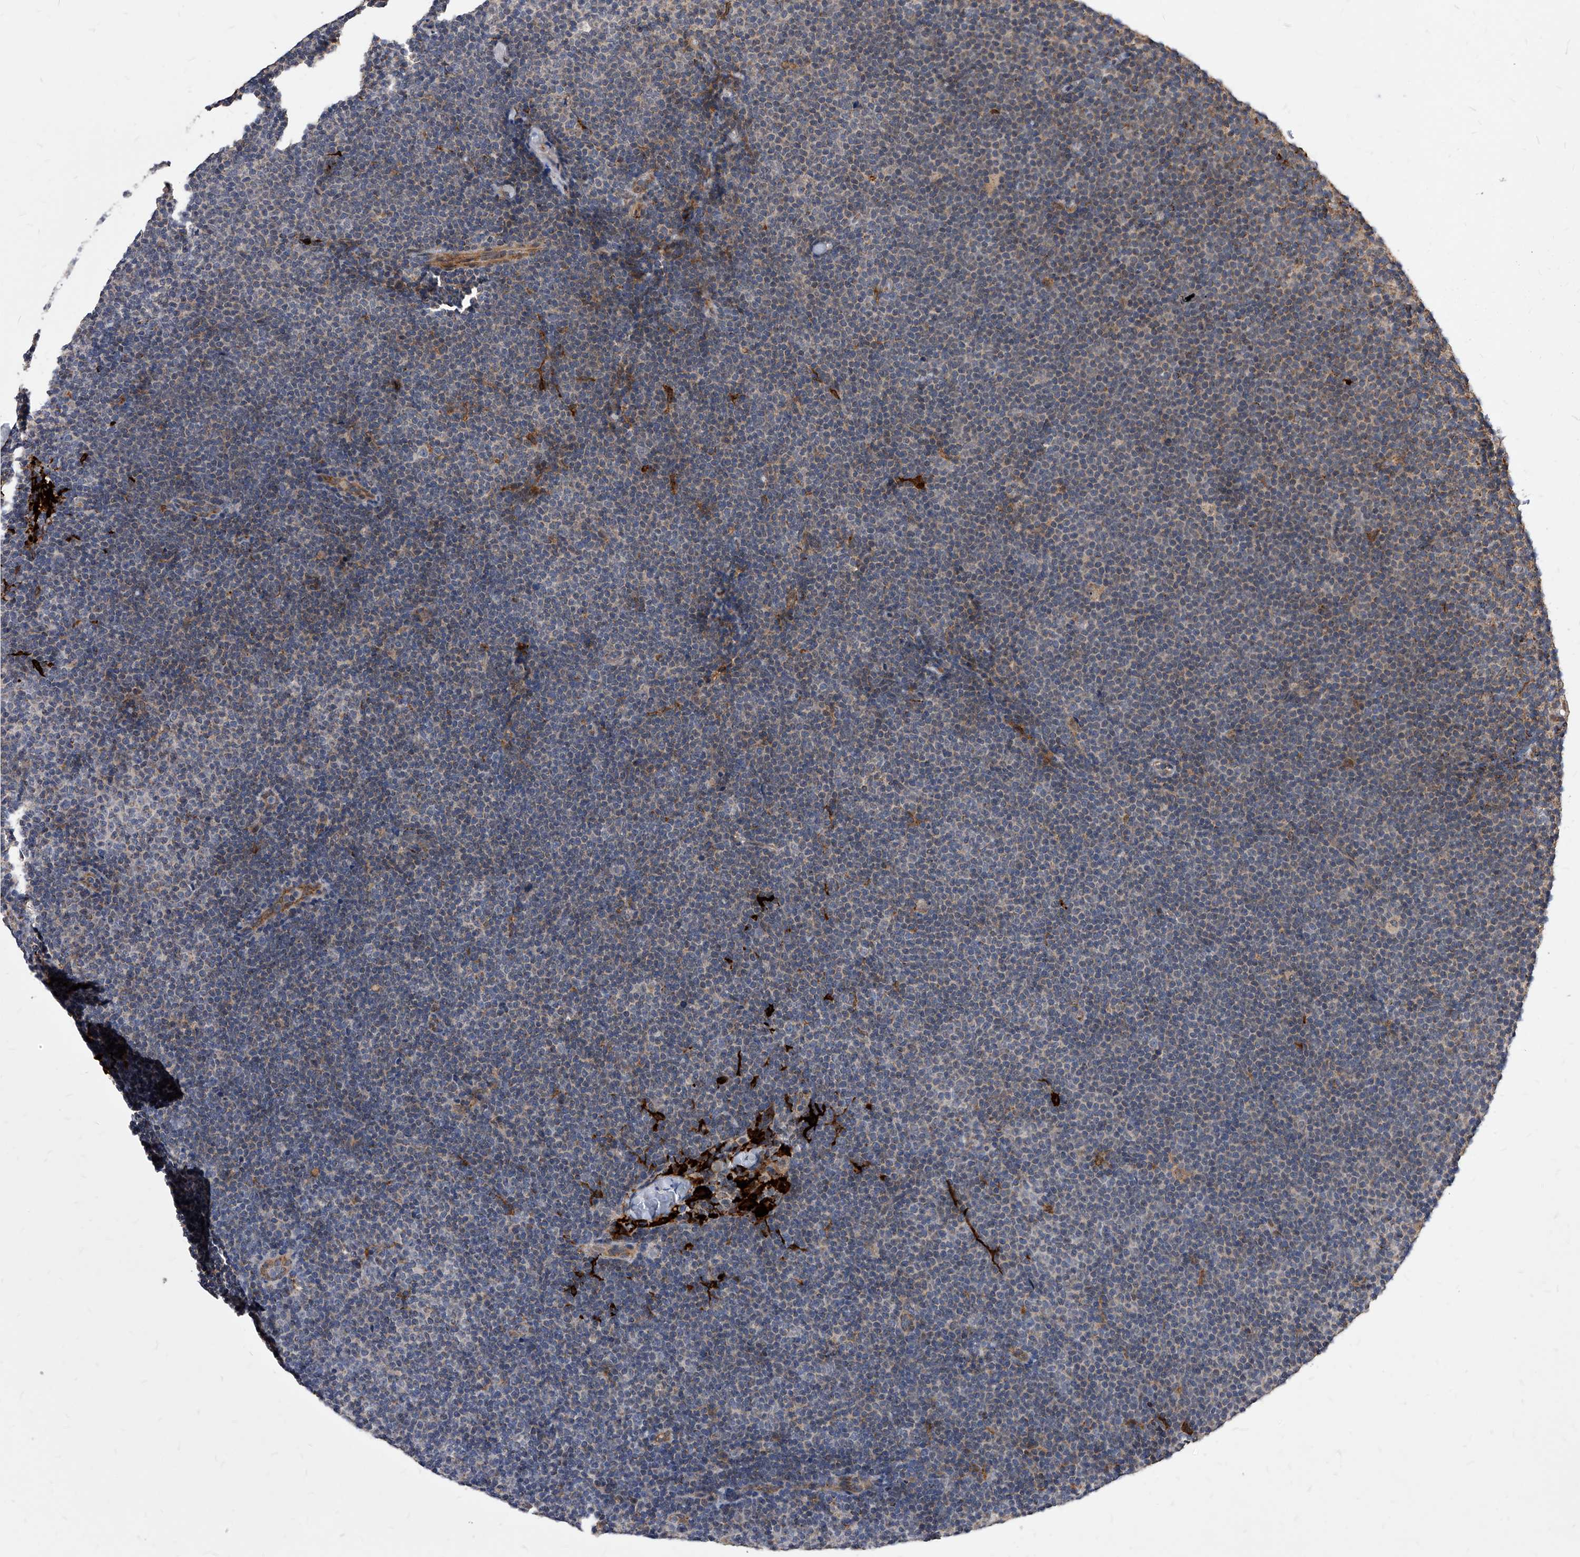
{"staining": {"intensity": "negative", "quantity": "none", "location": "none"}, "tissue": "lymphoma", "cell_type": "Tumor cells", "image_type": "cancer", "snomed": [{"axis": "morphology", "description": "Malignant lymphoma, non-Hodgkin's type, Low grade"}, {"axis": "topography", "description": "Lymph node"}], "caption": "Immunohistochemical staining of low-grade malignant lymphoma, non-Hodgkin's type displays no significant staining in tumor cells.", "gene": "SOBP", "patient": {"sex": "female", "age": 53}}